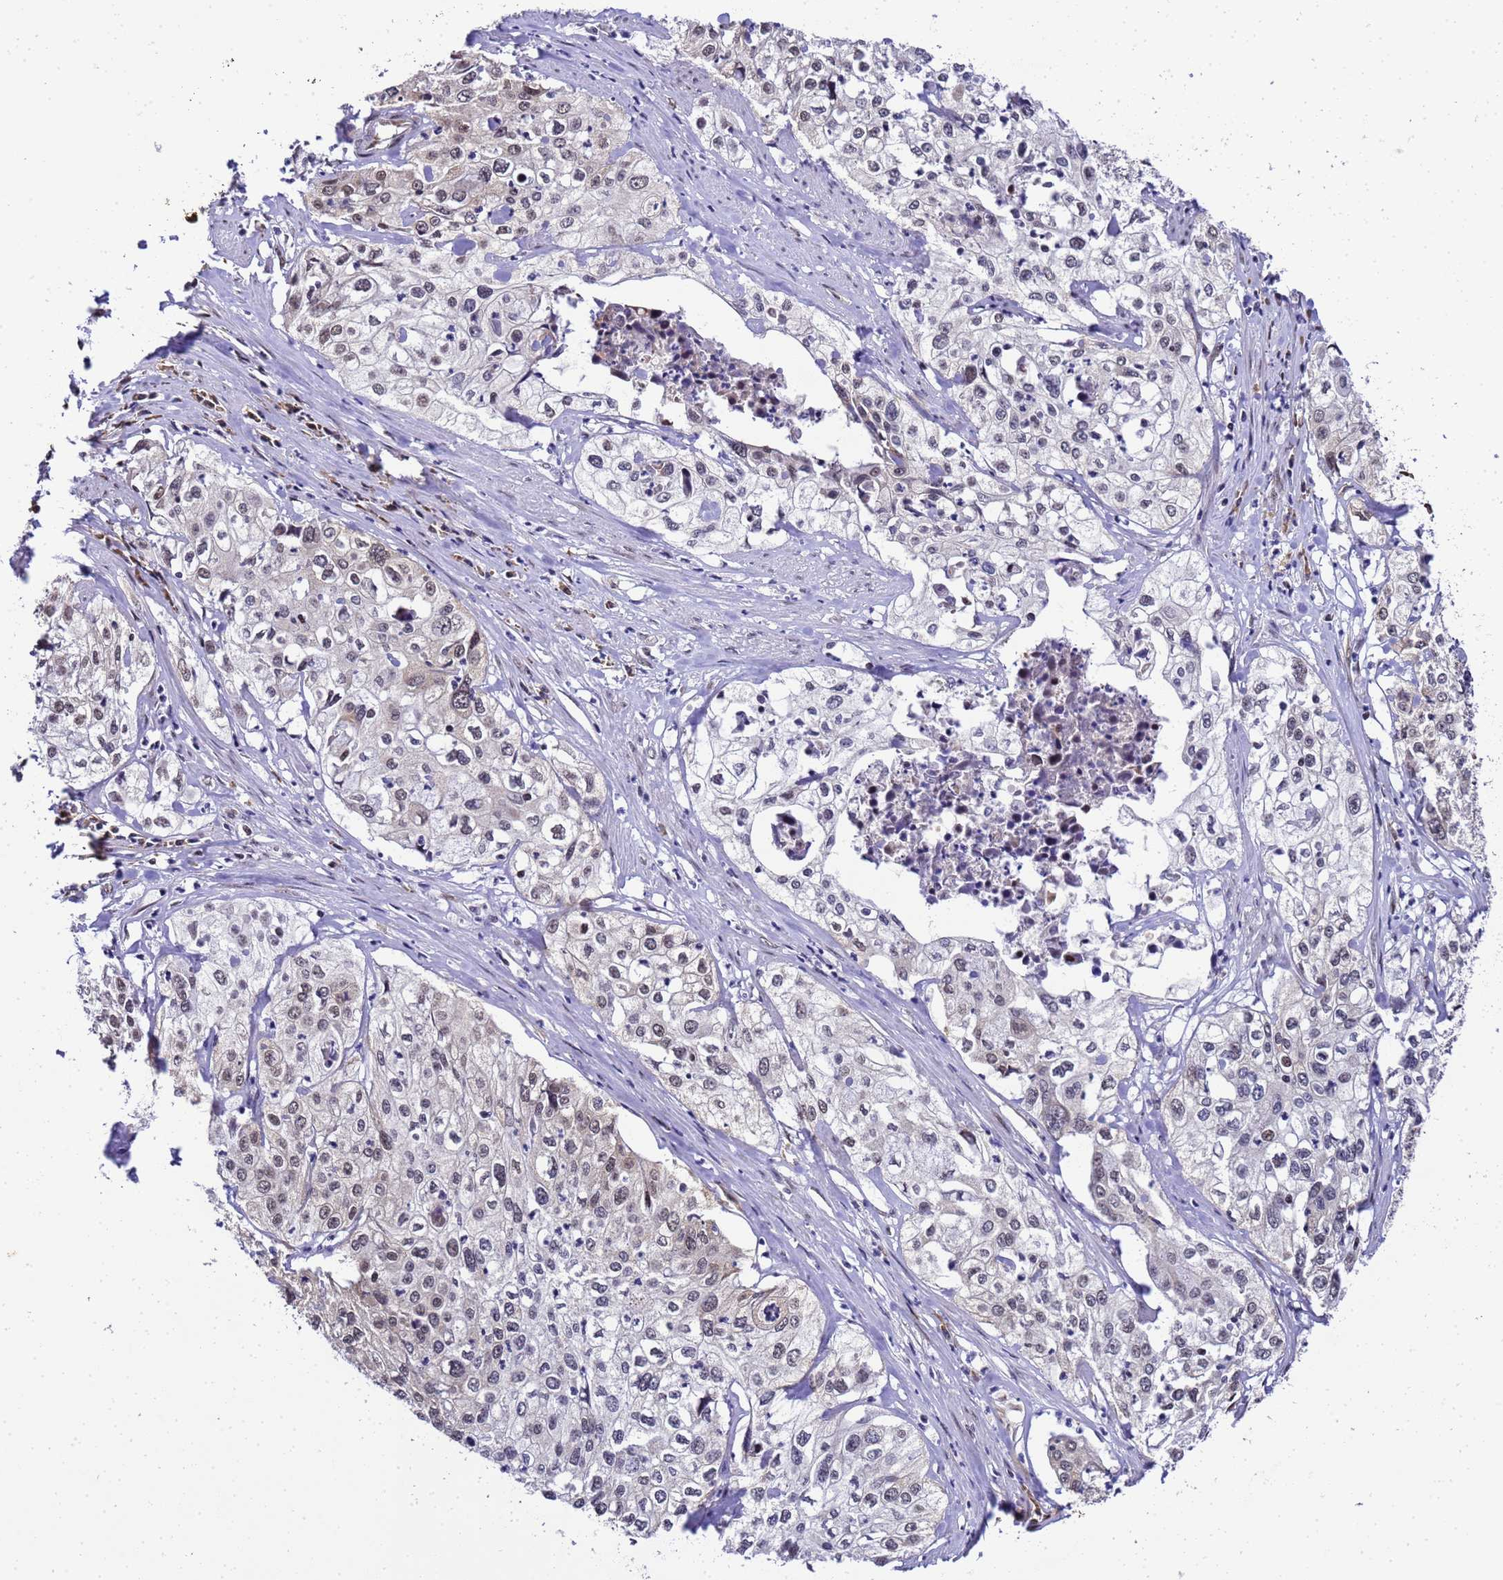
{"staining": {"intensity": "weak", "quantity": "<25%", "location": "cytoplasmic/membranous,nuclear"}, "tissue": "cervical cancer", "cell_type": "Tumor cells", "image_type": "cancer", "snomed": [{"axis": "morphology", "description": "Squamous cell carcinoma, NOS"}, {"axis": "topography", "description": "Cervix"}], "caption": "The histopathology image displays no staining of tumor cells in squamous cell carcinoma (cervical).", "gene": "SMN1", "patient": {"sex": "female", "age": 31}}